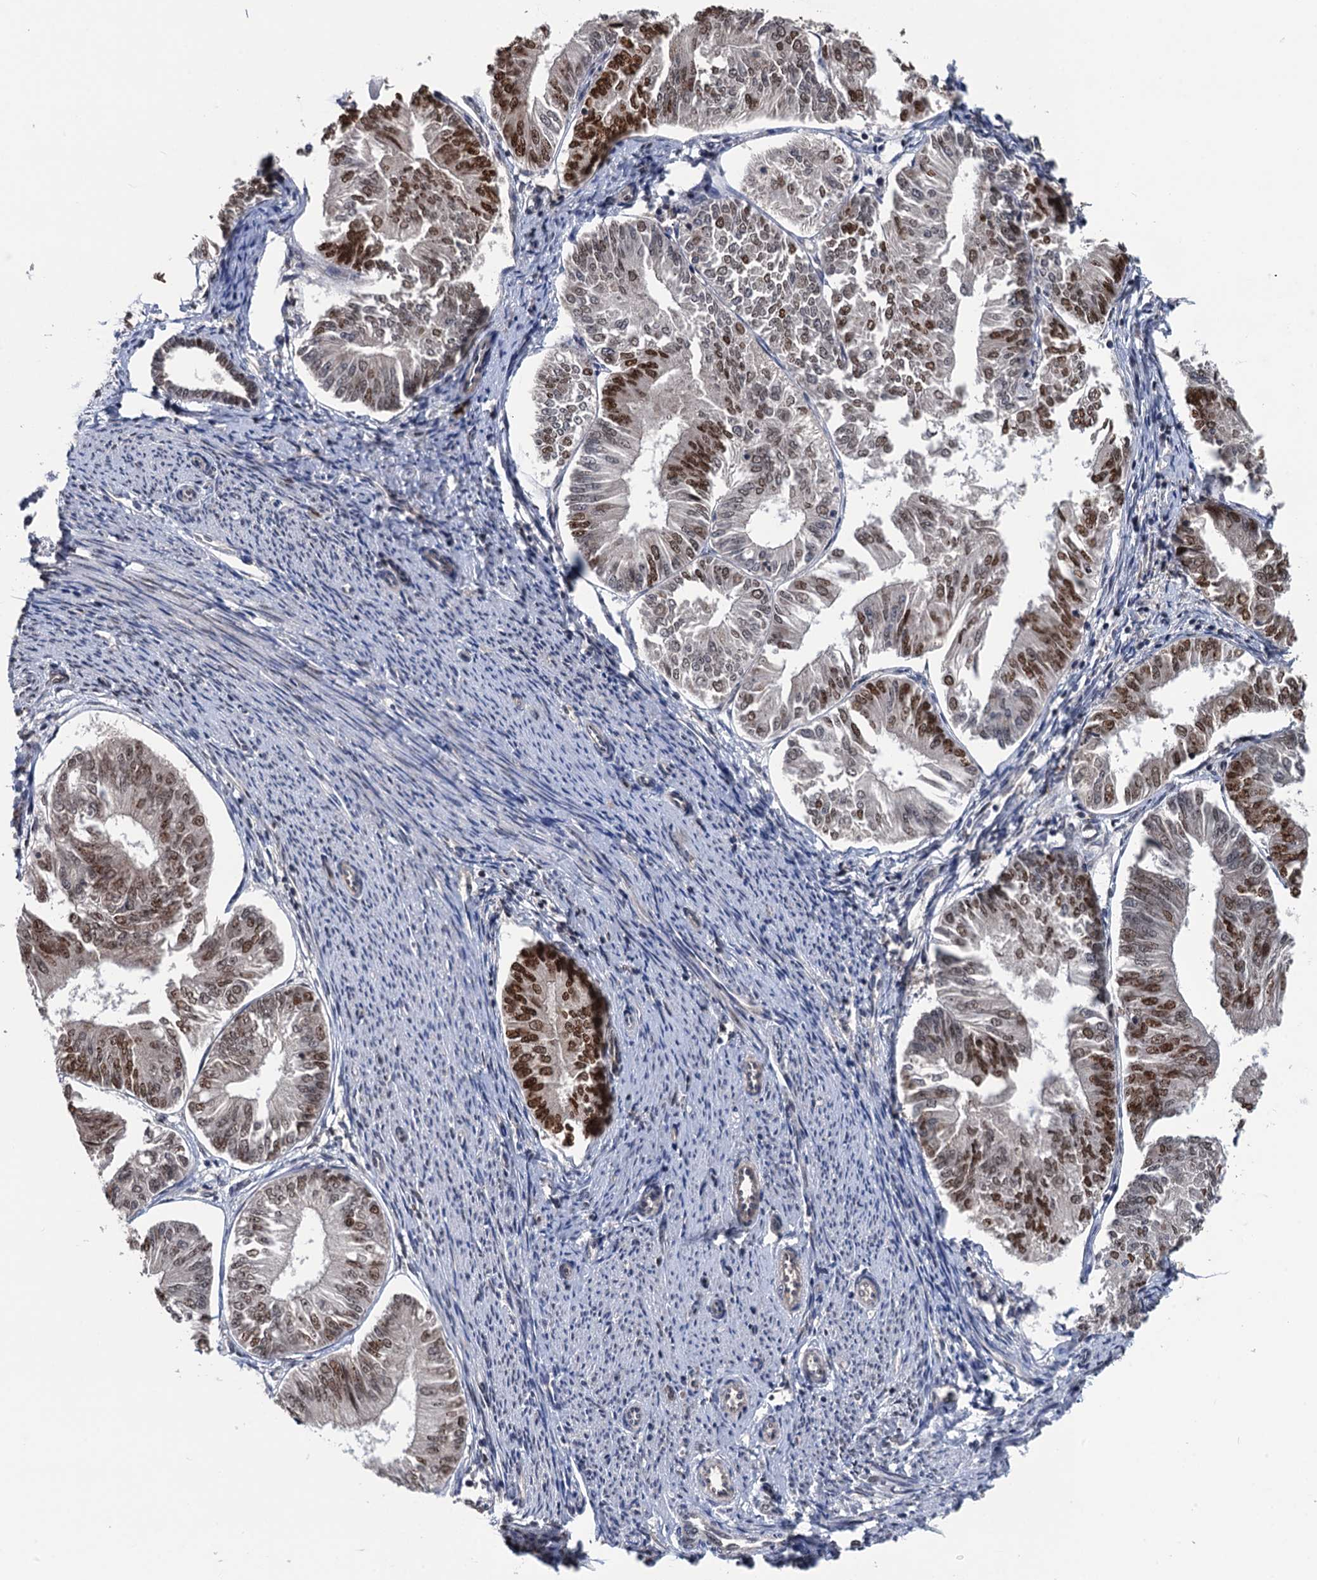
{"staining": {"intensity": "strong", "quantity": "25%-75%", "location": "nuclear"}, "tissue": "endometrial cancer", "cell_type": "Tumor cells", "image_type": "cancer", "snomed": [{"axis": "morphology", "description": "Adenocarcinoma, NOS"}, {"axis": "topography", "description": "Endometrium"}], "caption": "Strong nuclear protein positivity is present in about 25%-75% of tumor cells in endometrial cancer (adenocarcinoma).", "gene": "RASSF4", "patient": {"sex": "female", "age": 58}}